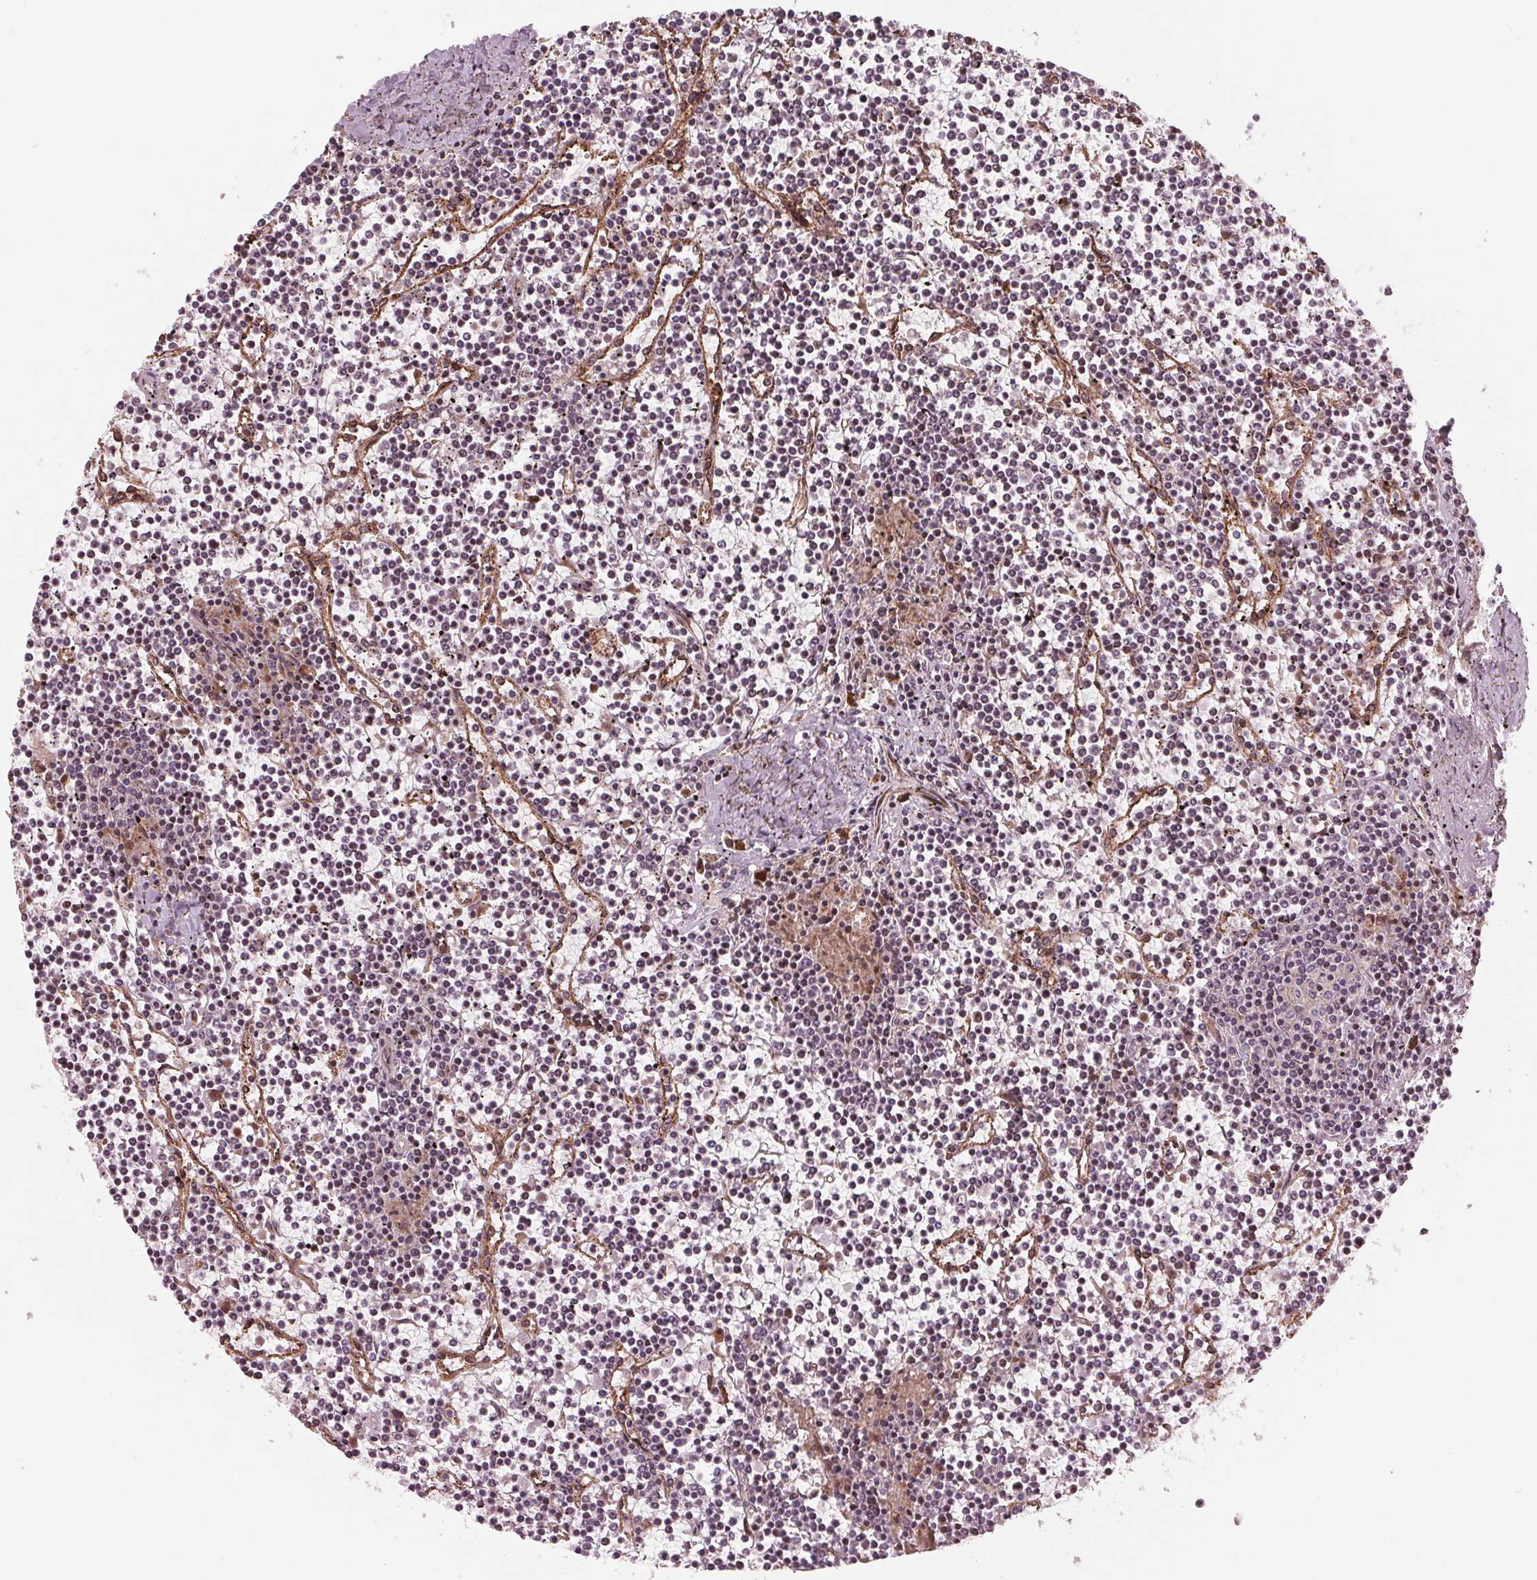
{"staining": {"intensity": "negative", "quantity": "none", "location": "none"}, "tissue": "lymphoma", "cell_type": "Tumor cells", "image_type": "cancer", "snomed": [{"axis": "morphology", "description": "Malignant lymphoma, non-Hodgkin's type, Low grade"}, {"axis": "topography", "description": "Spleen"}], "caption": "Tumor cells are negative for brown protein staining in low-grade malignant lymphoma, non-Hodgkin's type.", "gene": "CMIP", "patient": {"sex": "female", "age": 19}}